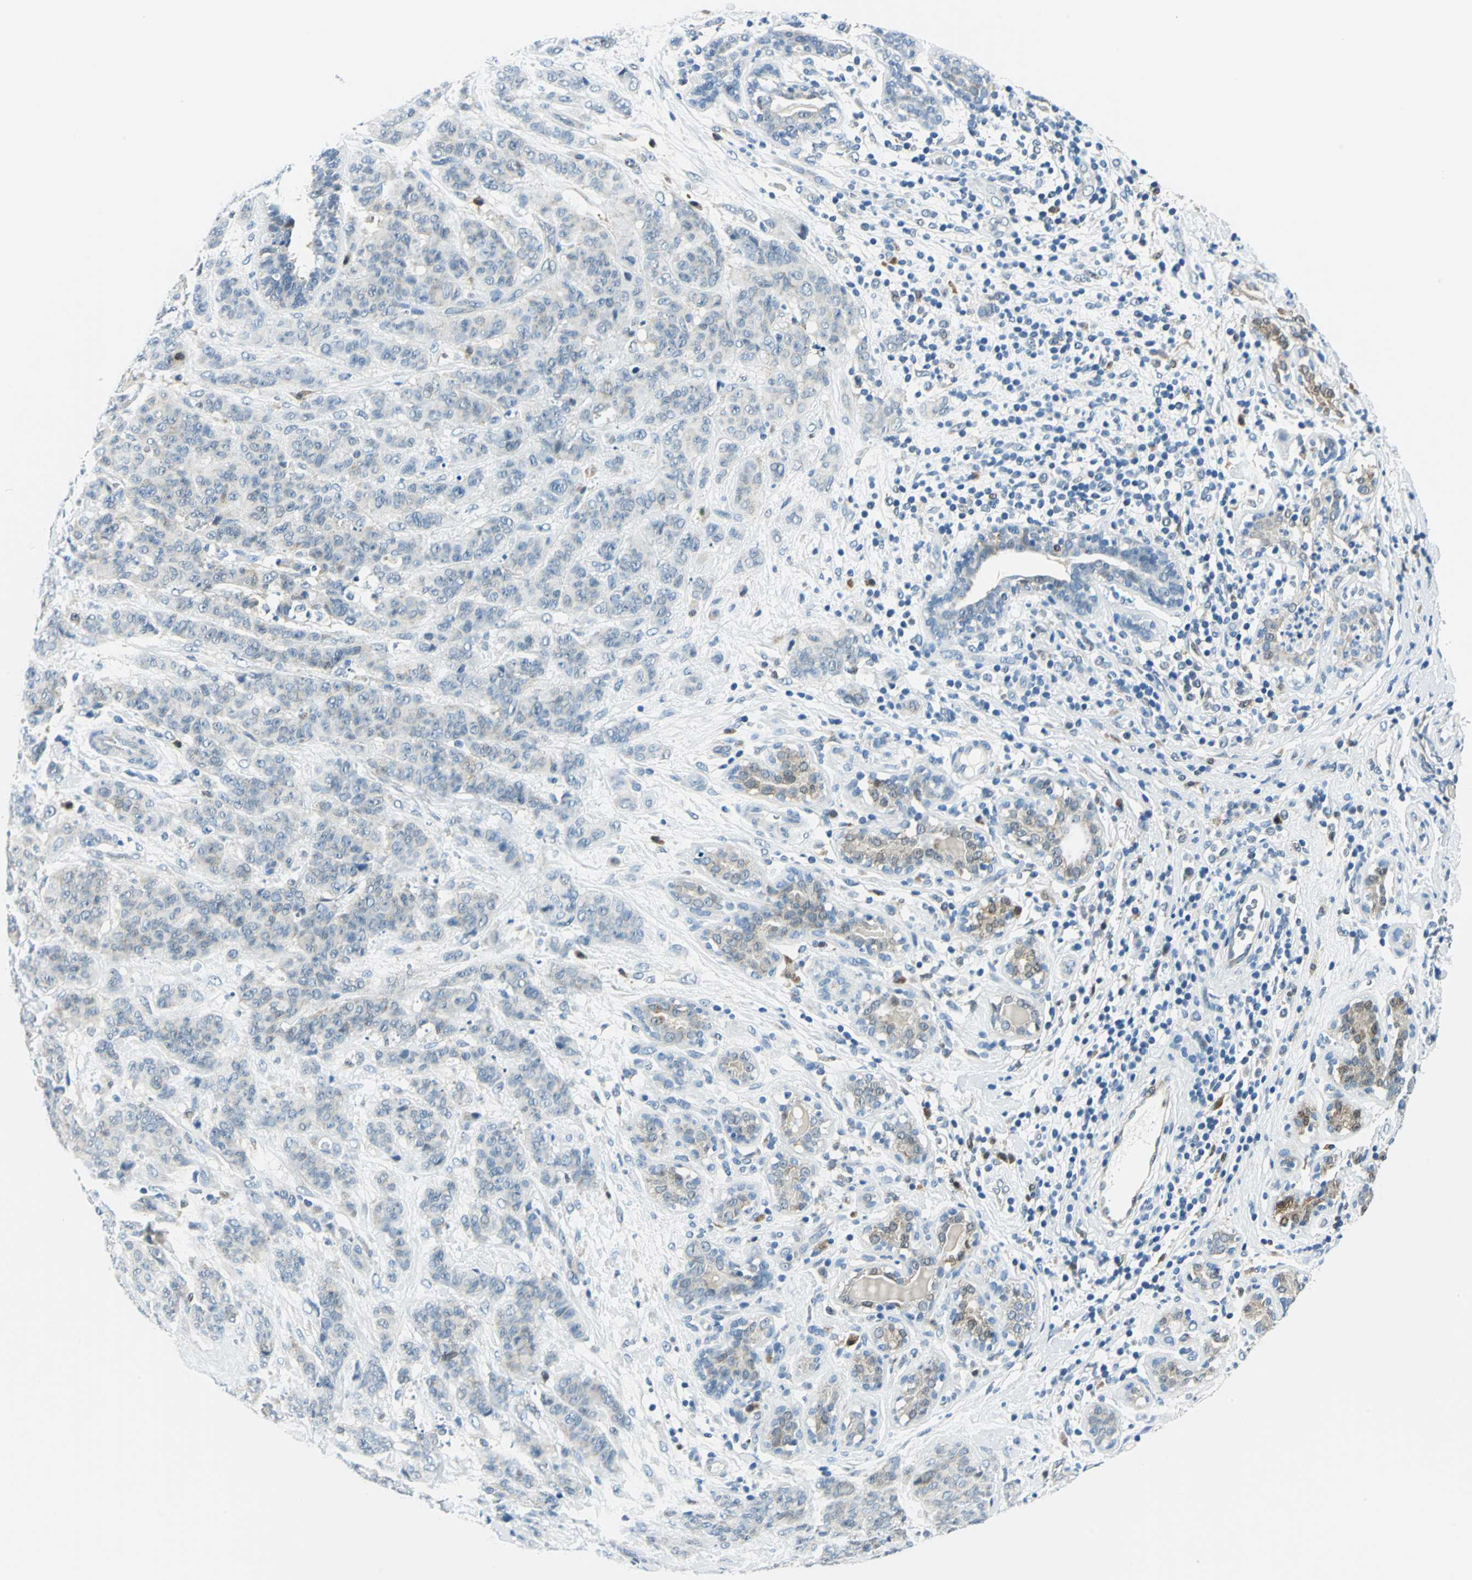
{"staining": {"intensity": "weak", "quantity": "25%-75%", "location": "cytoplasmic/membranous"}, "tissue": "breast cancer", "cell_type": "Tumor cells", "image_type": "cancer", "snomed": [{"axis": "morphology", "description": "Duct carcinoma"}, {"axis": "topography", "description": "Breast"}], "caption": "Weak cytoplasmic/membranous positivity for a protein is present in approximately 25%-75% of tumor cells of invasive ductal carcinoma (breast) using IHC.", "gene": "AKR1A1", "patient": {"sex": "female", "age": 40}}